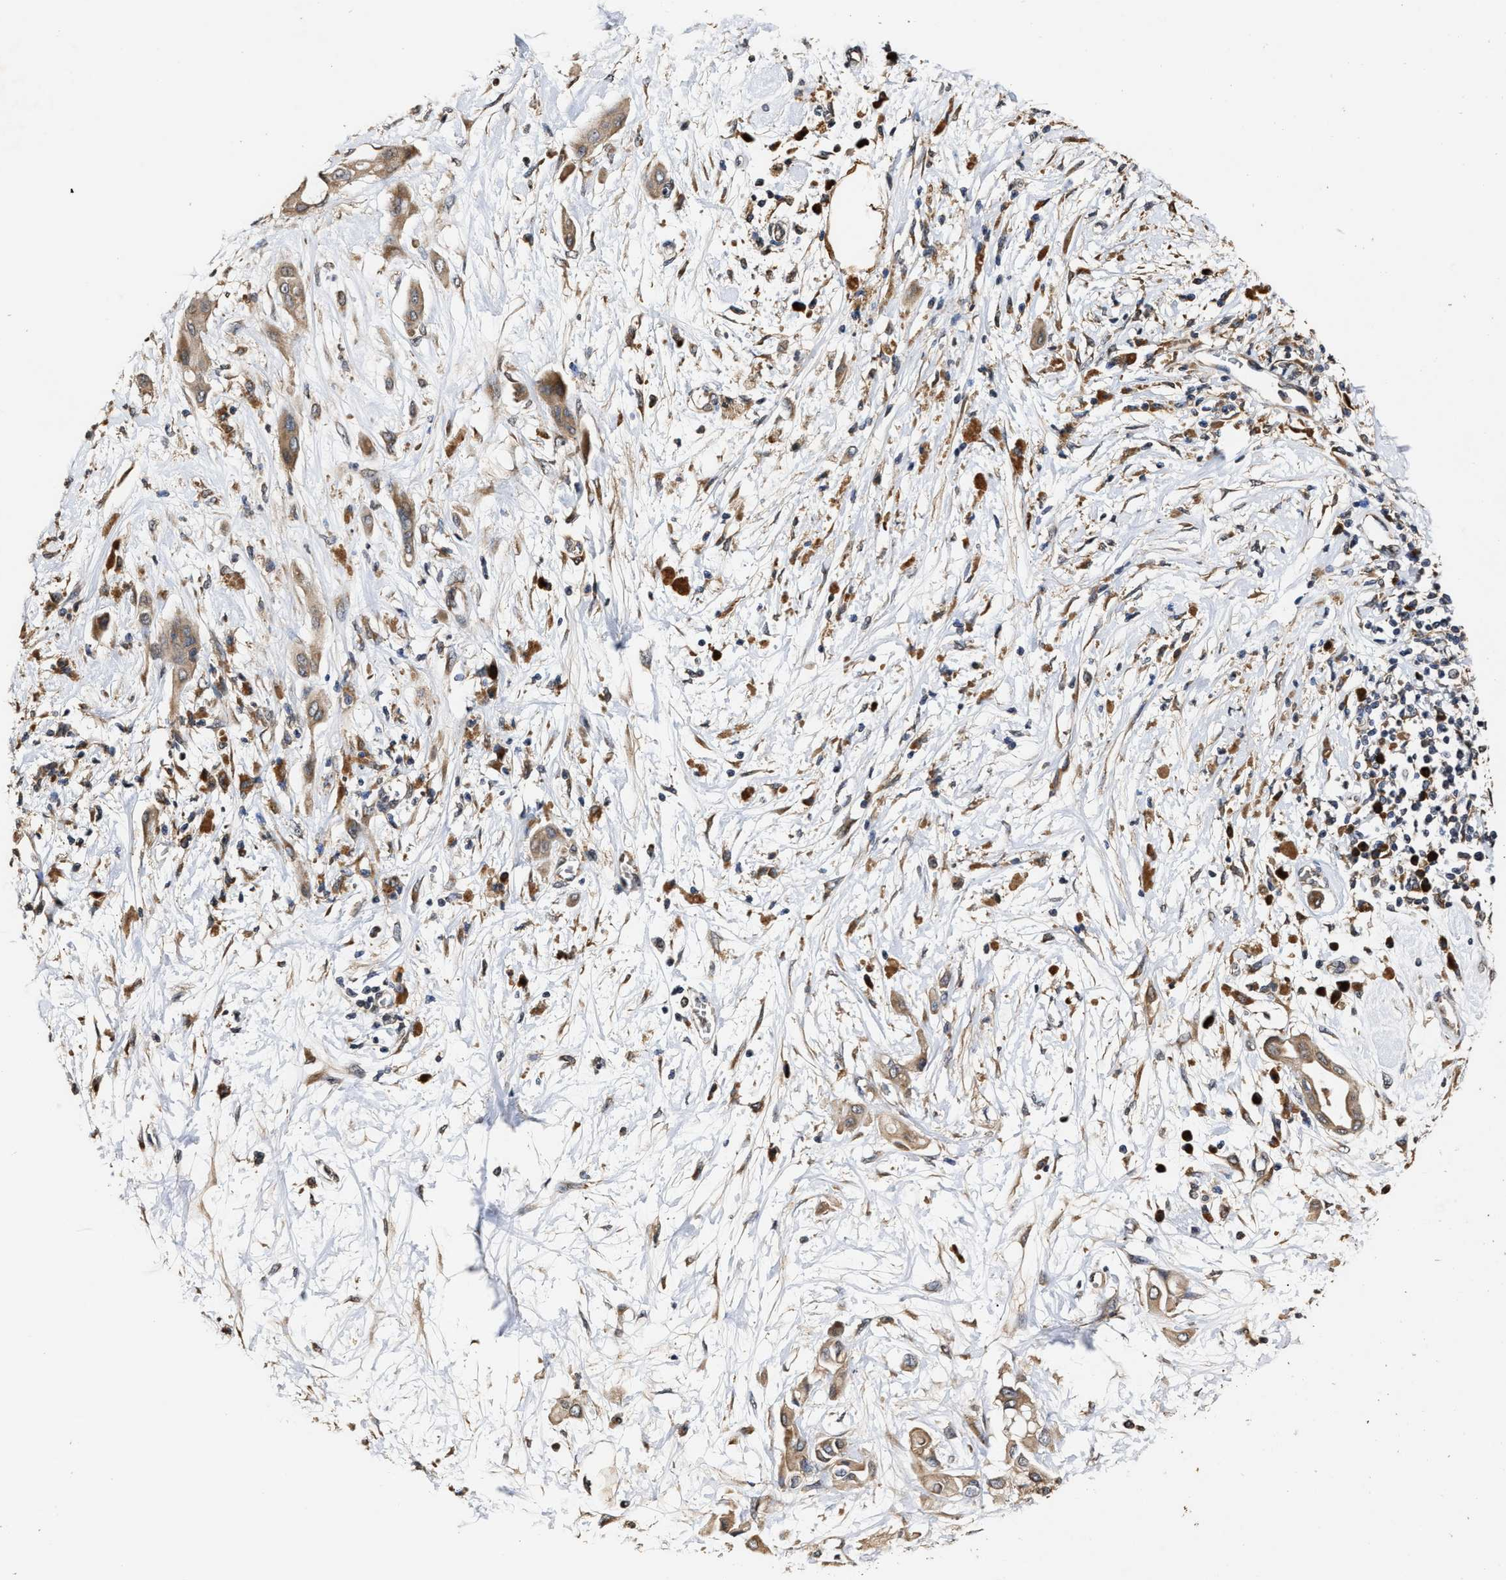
{"staining": {"intensity": "moderate", "quantity": ">75%", "location": "cytoplasmic/membranous"}, "tissue": "pancreatic cancer", "cell_type": "Tumor cells", "image_type": "cancer", "snomed": [{"axis": "morphology", "description": "Adenocarcinoma, NOS"}, {"axis": "morphology", "description": "Adenocarcinoma, metastatic, NOS"}, {"axis": "topography", "description": "Lymph node"}, {"axis": "topography", "description": "Pancreas"}, {"axis": "topography", "description": "Duodenum"}], "caption": "This histopathology image reveals immunohistochemistry (IHC) staining of pancreatic adenocarcinoma, with medium moderate cytoplasmic/membranous expression in about >75% of tumor cells.", "gene": "SAR1A", "patient": {"sex": "female", "age": 64}}